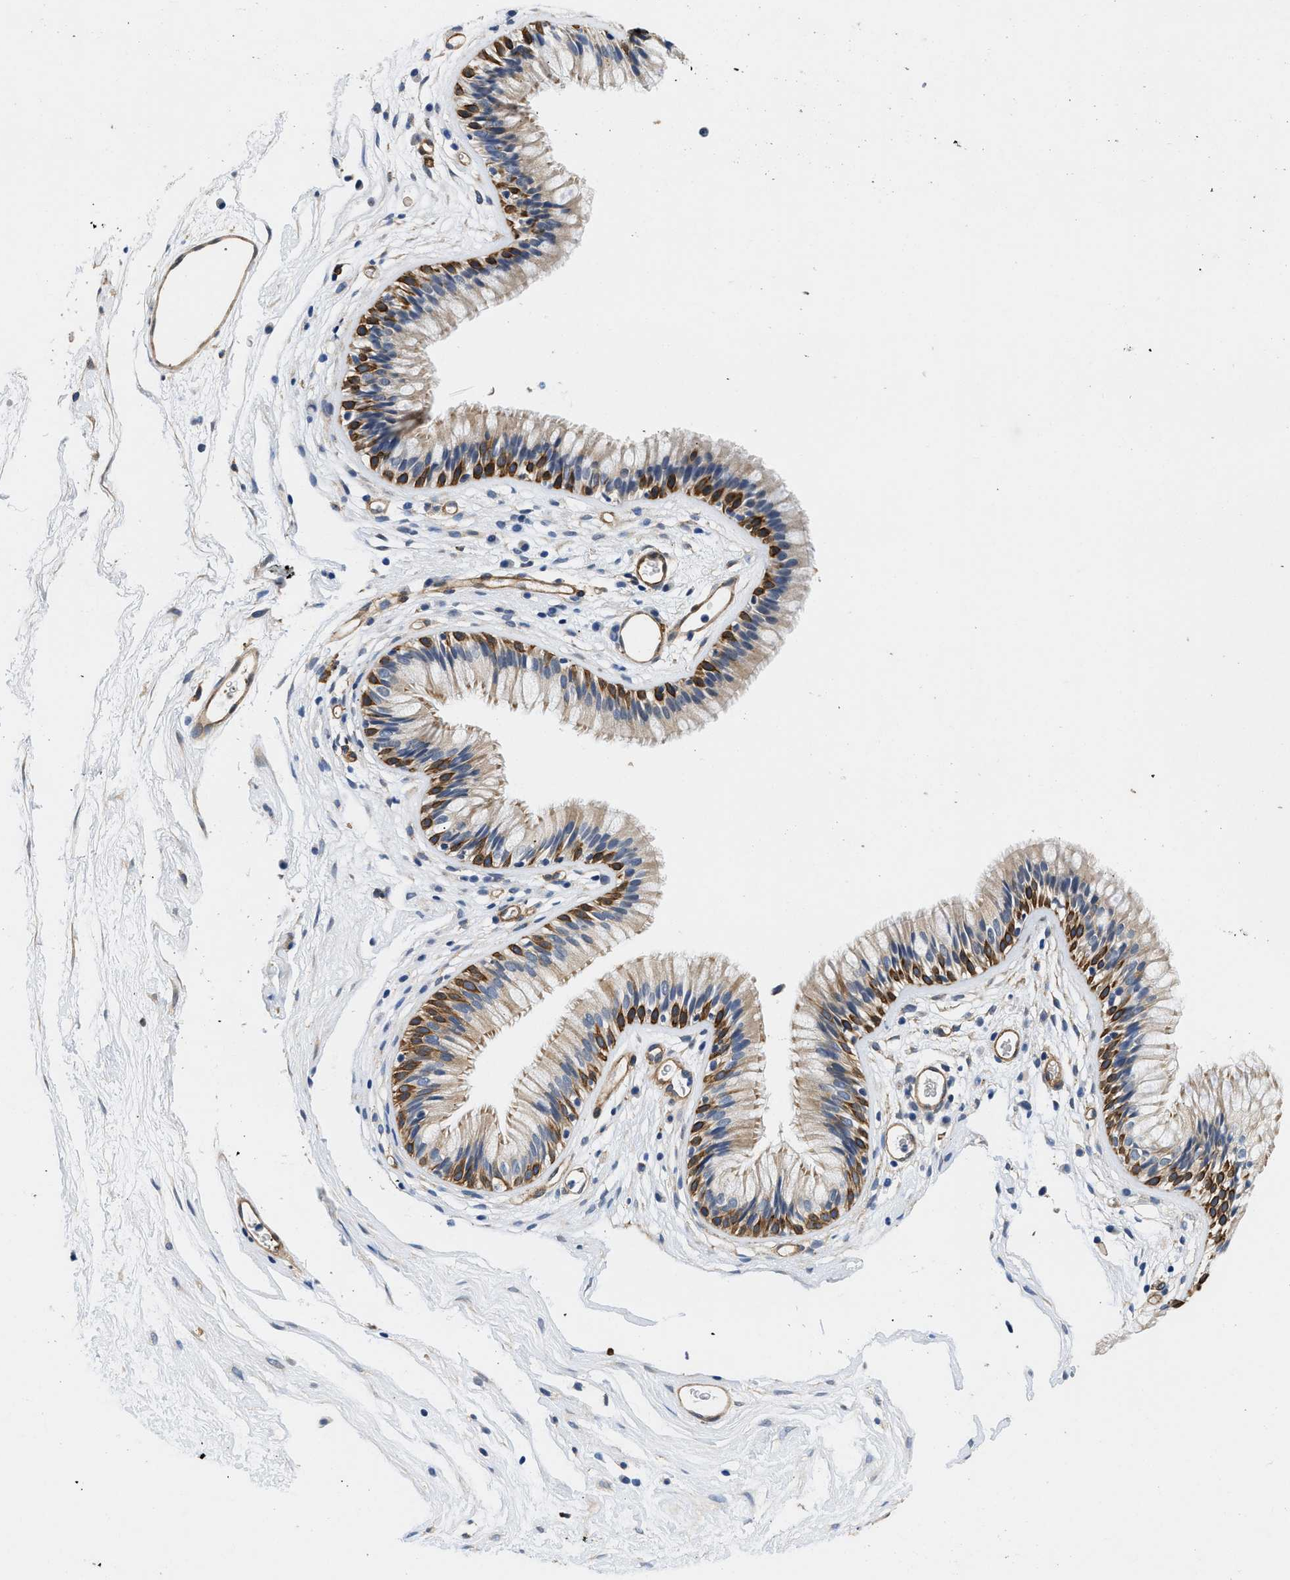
{"staining": {"intensity": "strong", "quantity": "25%-75%", "location": "cytoplasmic/membranous"}, "tissue": "nasopharynx", "cell_type": "Respiratory epithelial cells", "image_type": "normal", "snomed": [{"axis": "morphology", "description": "Normal tissue, NOS"}, {"axis": "morphology", "description": "Inflammation, NOS"}, {"axis": "topography", "description": "Nasopharynx"}], "caption": "Respiratory epithelial cells demonstrate high levels of strong cytoplasmic/membranous positivity in approximately 25%-75% of cells in normal nasopharynx. (Brightfield microscopy of DAB IHC at high magnification).", "gene": "RAPH1", "patient": {"sex": "male", "age": 48}}